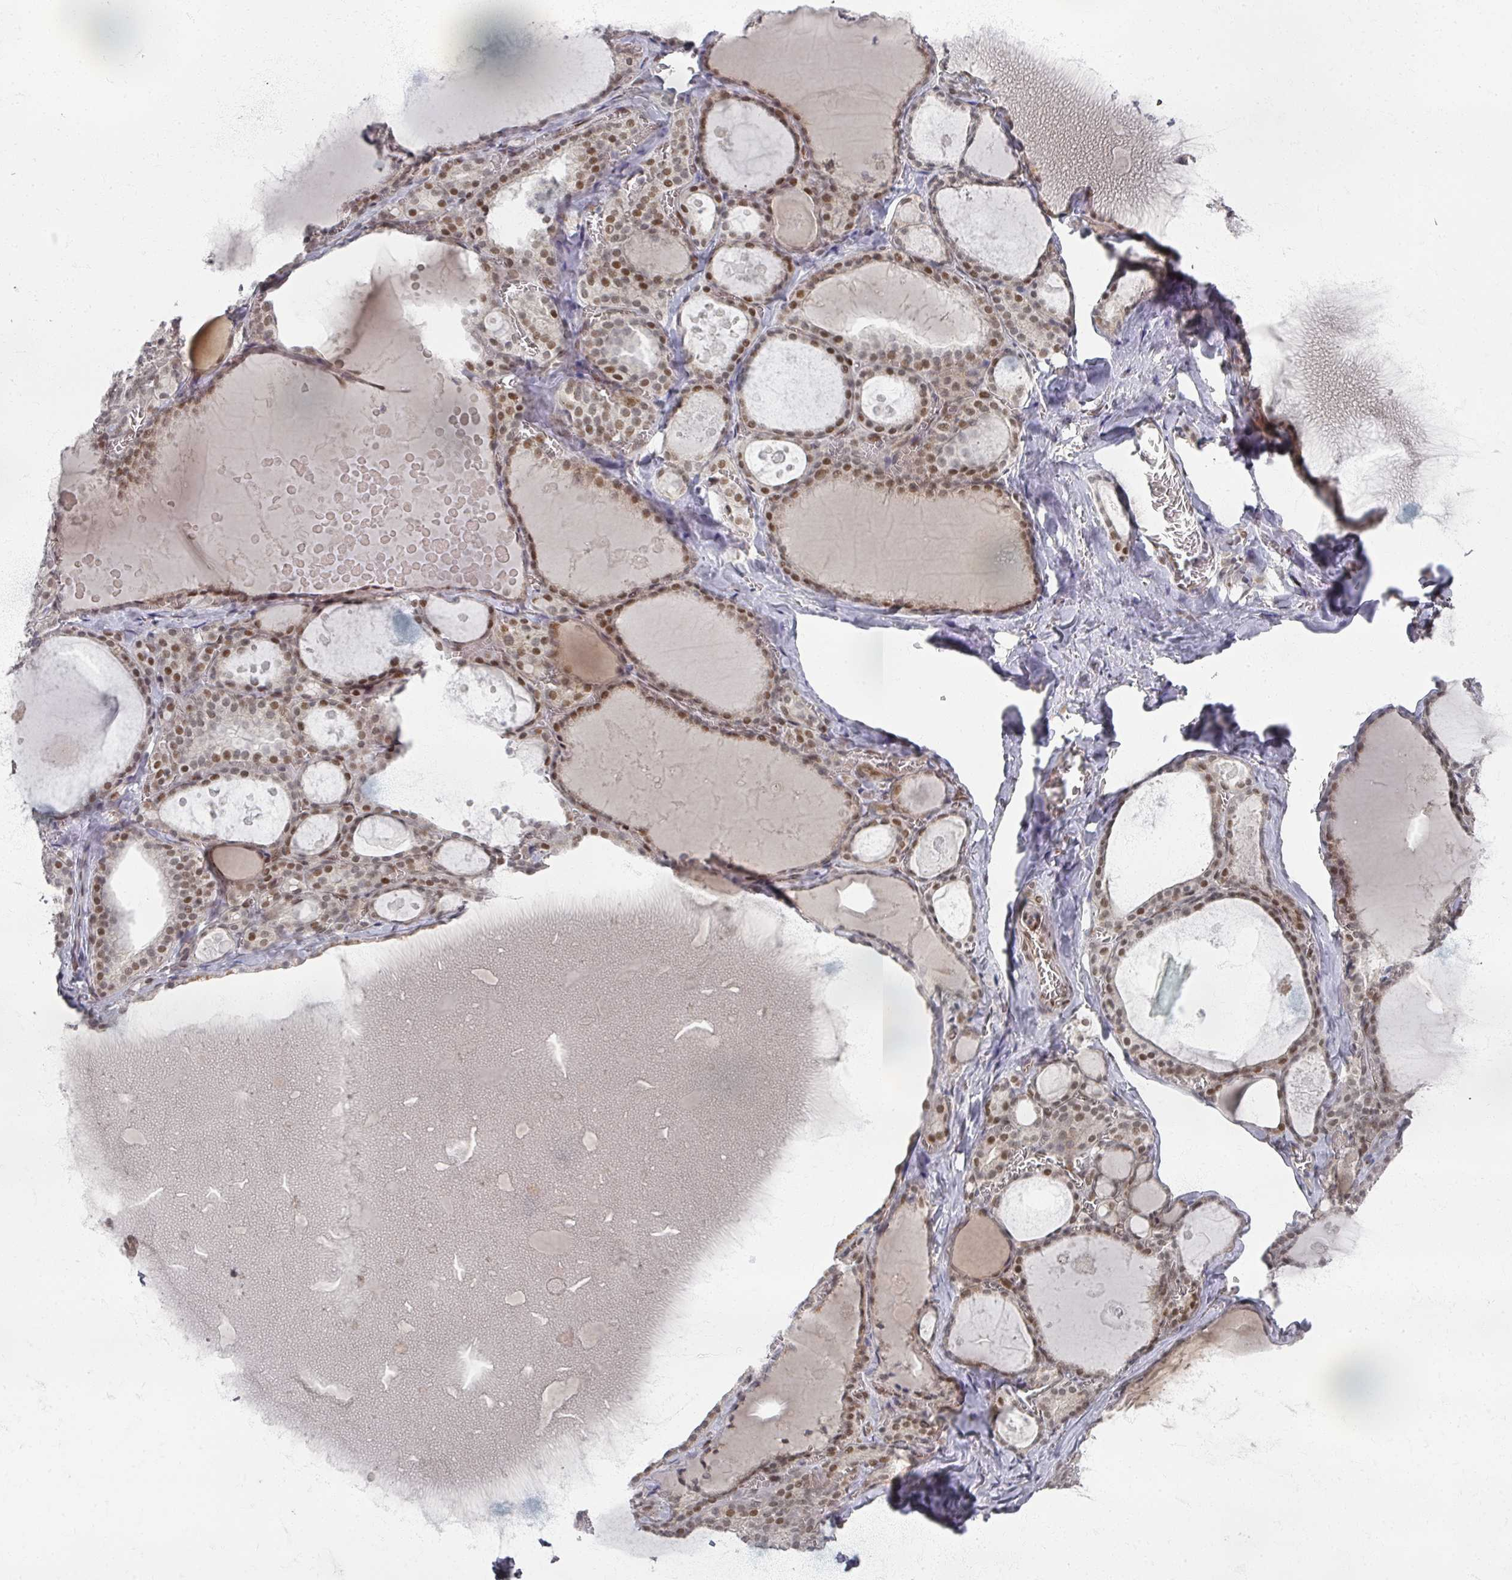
{"staining": {"intensity": "moderate", "quantity": ">75%", "location": "nuclear"}, "tissue": "thyroid gland", "cell_type": "Glandular cells", "image_type": "normal", "snomed": [{"axis": "morphology", "description": "Normal tissue, NOS"}, {"axis": "topography", "description": "Thyroid gland"}], "caption": "This photomicrograph reveals immunohistochemistry staining of benign thyroid gland, with medium moderate nuclear positivity in approximately >75% of glandular cells.", "gene": "PSKH1", "patient": {"sex": "male", "age": 56}}